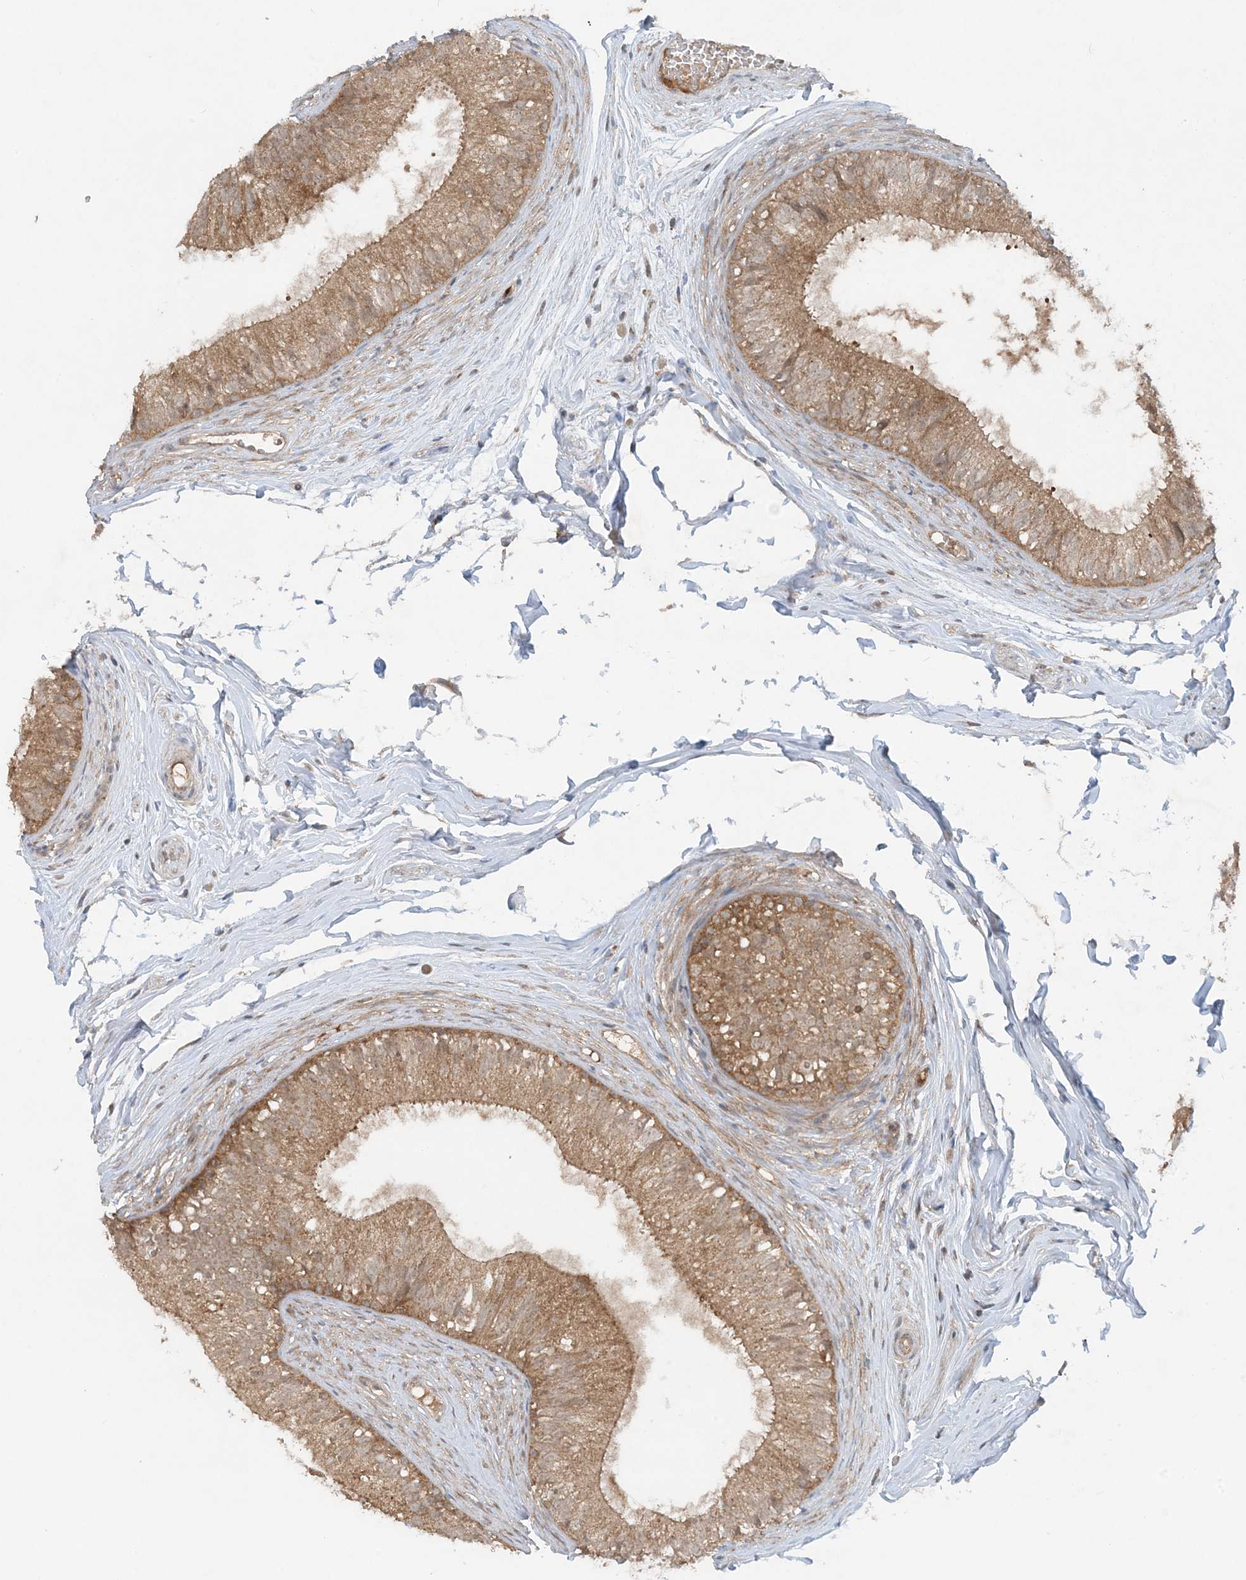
{"staining": {"intensity": "moderate", "quantity": ">75%", "location": "cytoplasmic/membranous"}, "tissue": "epididymis", "cell_type": "Glandular cells", "image_type": "normal", "snomed": [{"axis": "morphology", "description": "Normal tissue, NOS"}, {"axis": "morphology", "description": "Seminoma in situ"}, {"axis": "topography", "description": "Testis"}, {"axis": "topography", "description": "Epididymis"}], "caption": "Immunohistochemical staining of unremarkable epididymis shows >75% levels of moderate cytoplasmic/membranous protein positivity in about >75% of glandular cells.", "gene": "STAM2", "patient": {"sex": "male", "age": 28}}